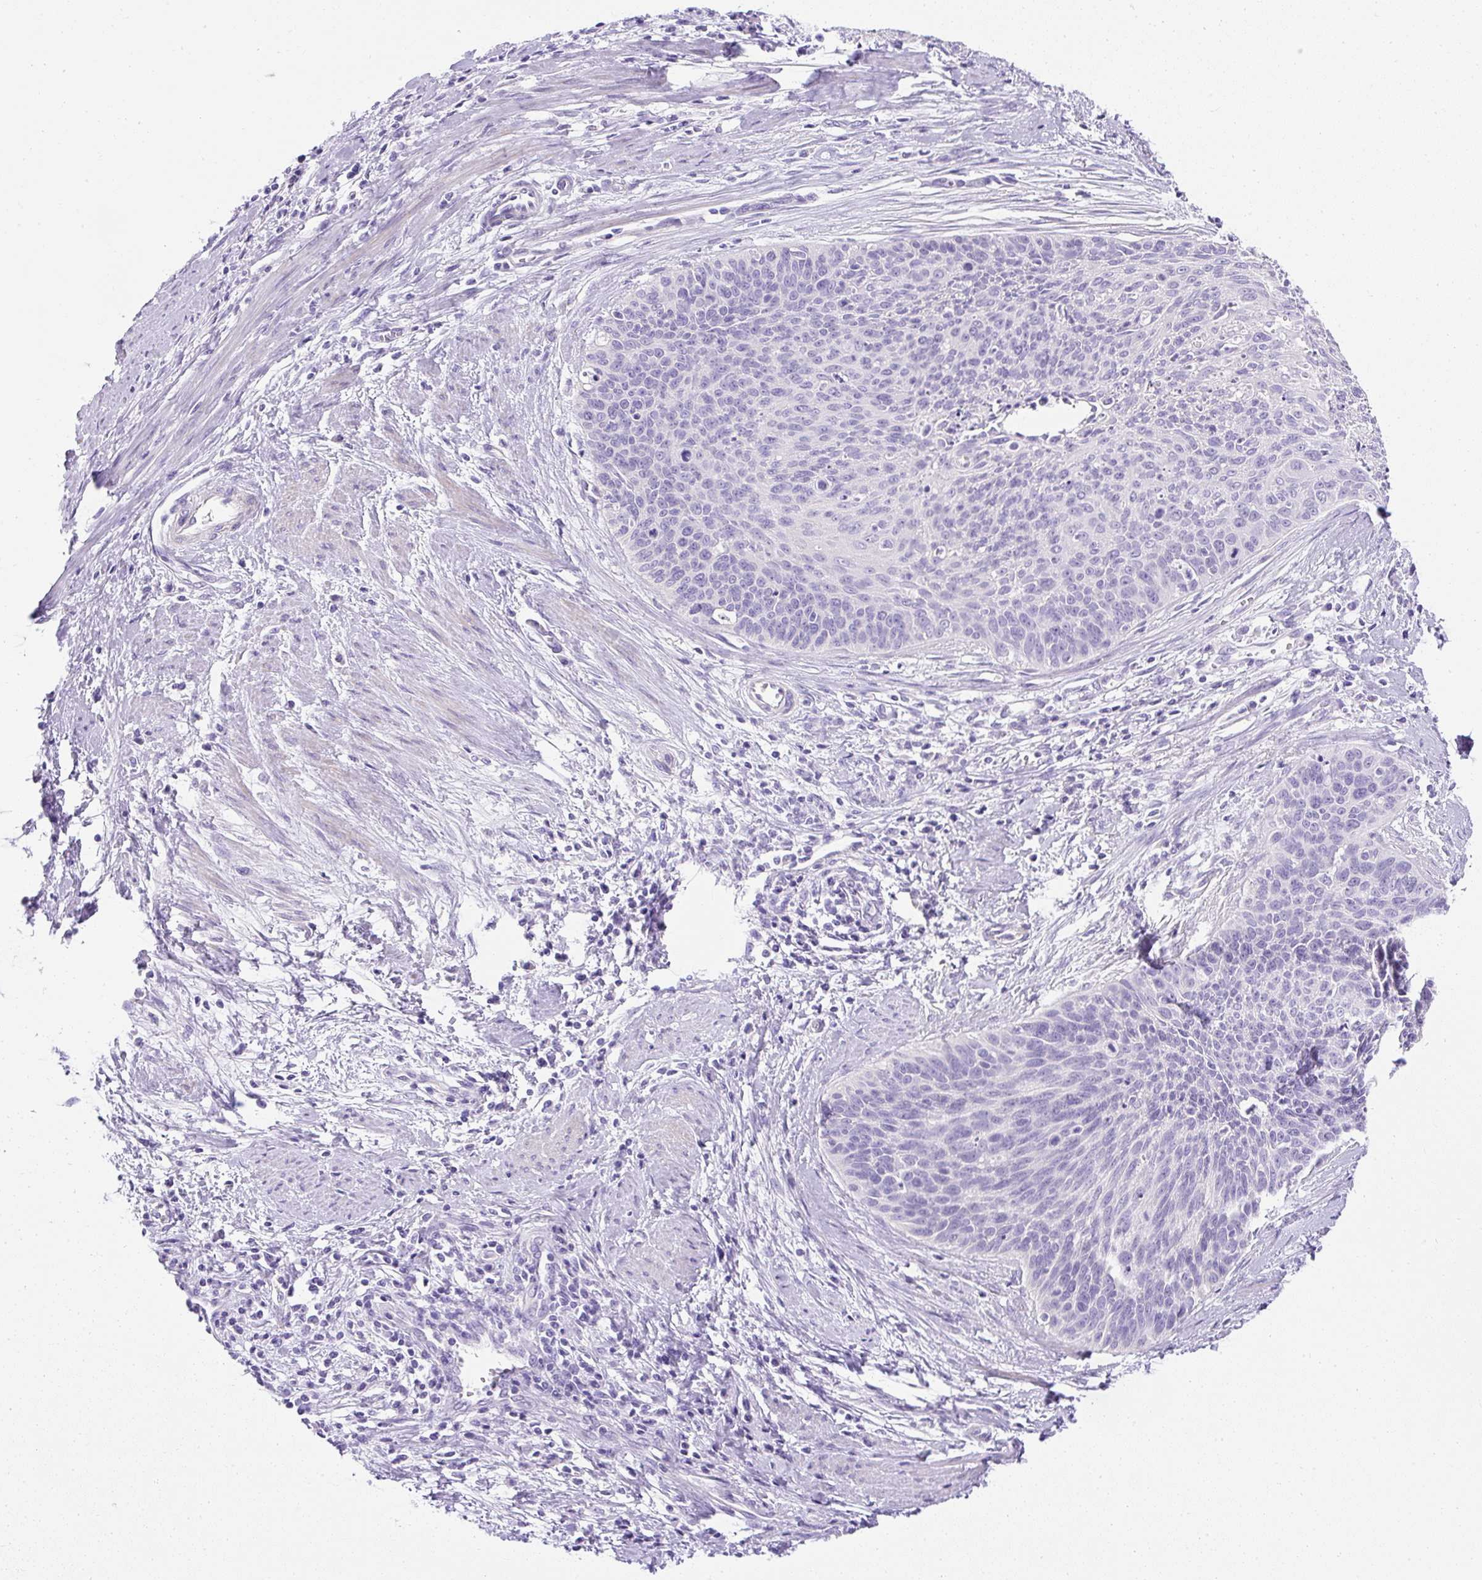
{"staining": {"intensity": "negative", "quantity": "none", "location": "none"}, "tissue": "cervical cancer", "cell_type": "Tumor cells", "image_type": "cancer", "snomed": [{"axis": "morphology", "description": "Squamous cell carcinoma, NOS"}, {"axis": "topography", "description": "Cervix"}], "caption": "Micrograph shows no protein positivity in tumor cells of cervical cancer (squamous cell carcinoma) tissue.", "gene": "C2CD4C", "patient": {"sex": "female", "age": 55}}